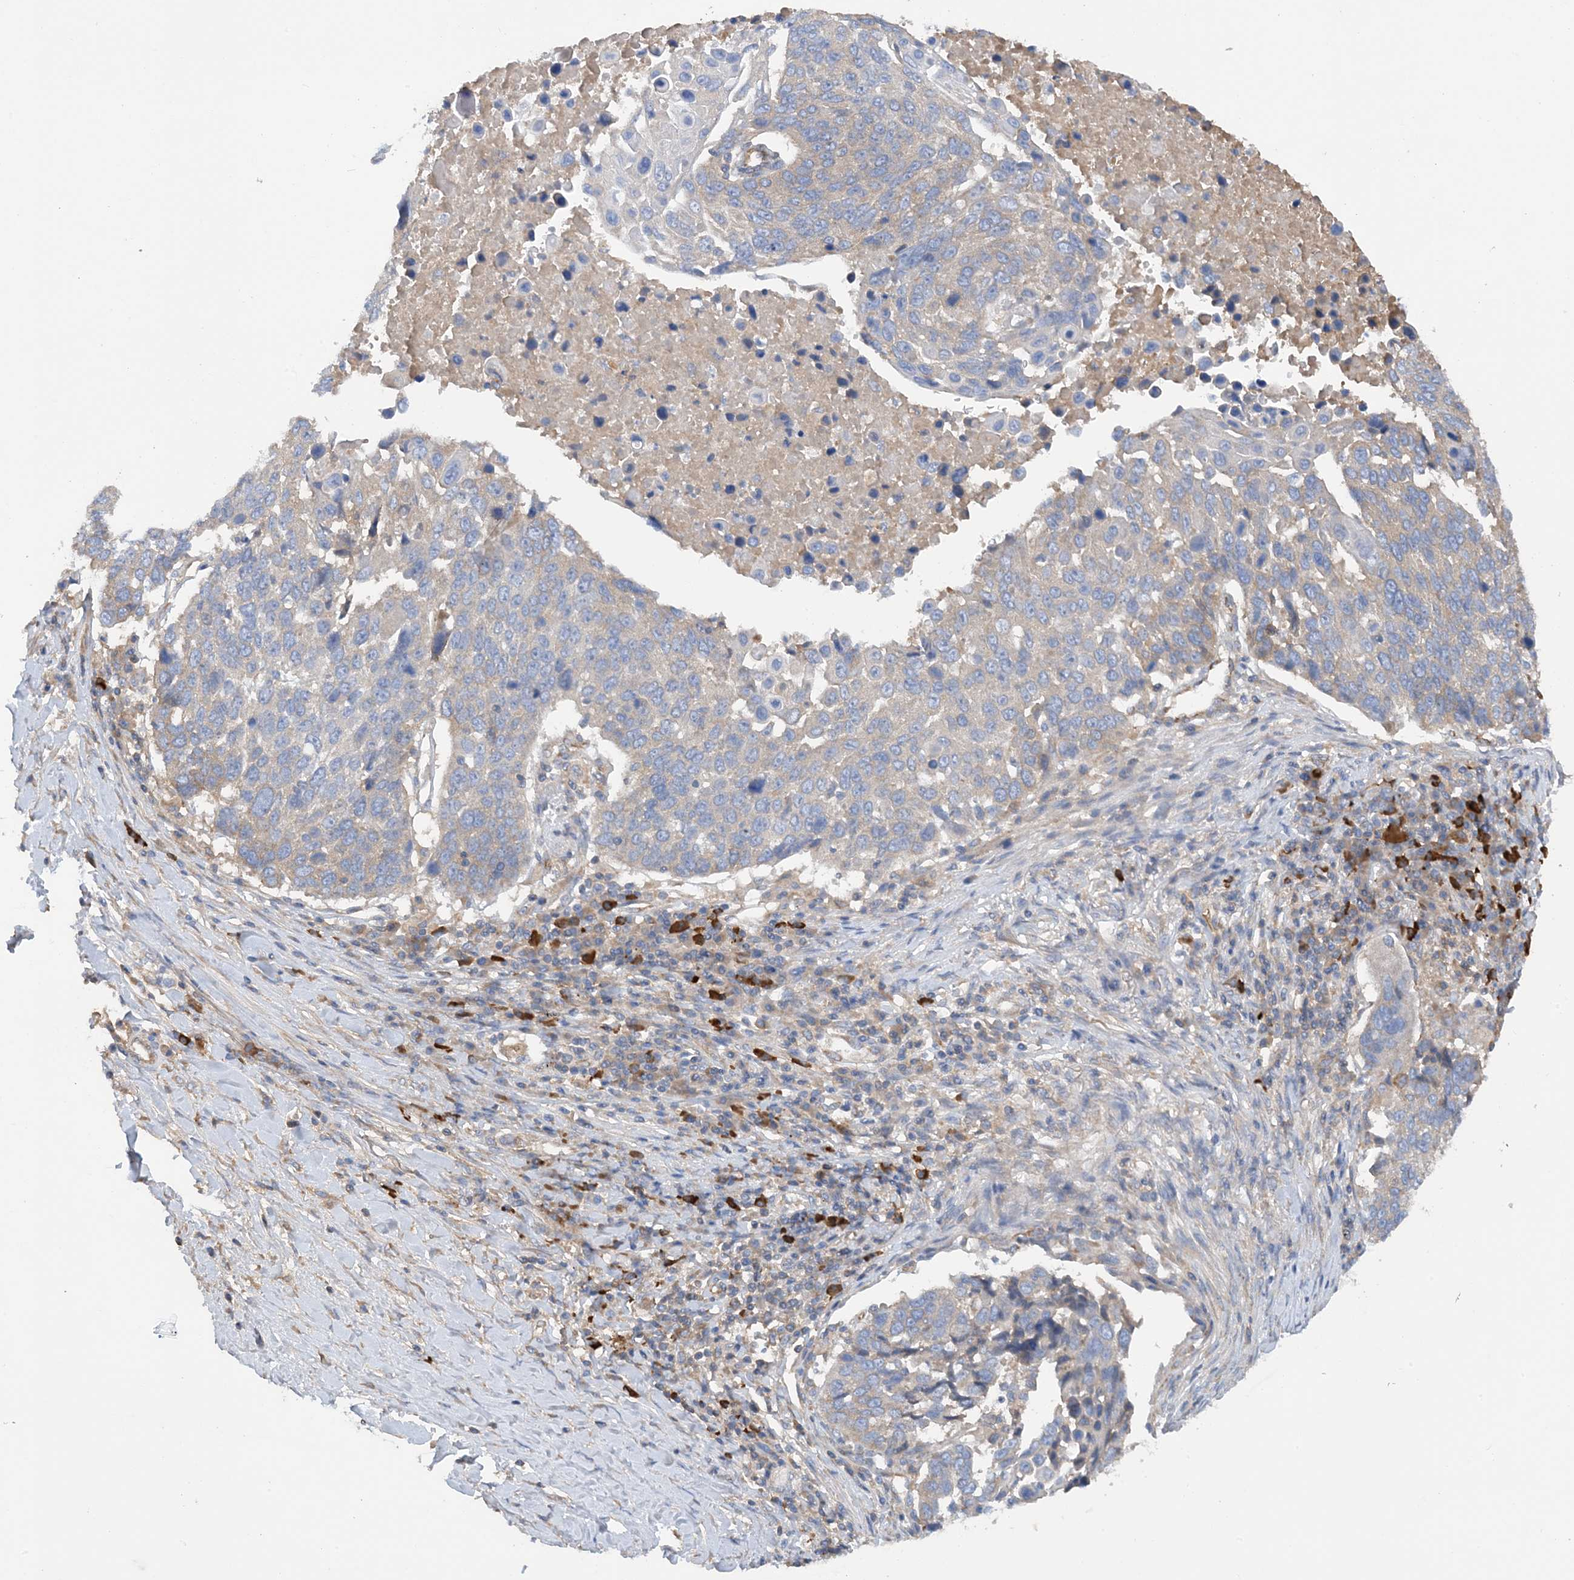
{"staining": {"intensity": "weak", "quantity": "25%-75%", "location": "cytoplasmic/membranous"}, "tissue": "lung cancer", "cell_type": "Tumor cells", "image_type": "cancer", "snomed": [{"axis": "morphology", "description": "Squamous cell carcinoma, NOS"}, {"axis": "topography", "description": "Lung"}], "caption": "Immunohistochemical staining of human squamous cell carcinoma (lung) exhibits low levels of weak cytoplasmic/membranous staining in approximately 25%-75% of tumor cells. (Brightfield microscopy of DAB IHC at high magnification).", "gene": "SLC5A11", "patient": {"sex": "male", "age": 66}}